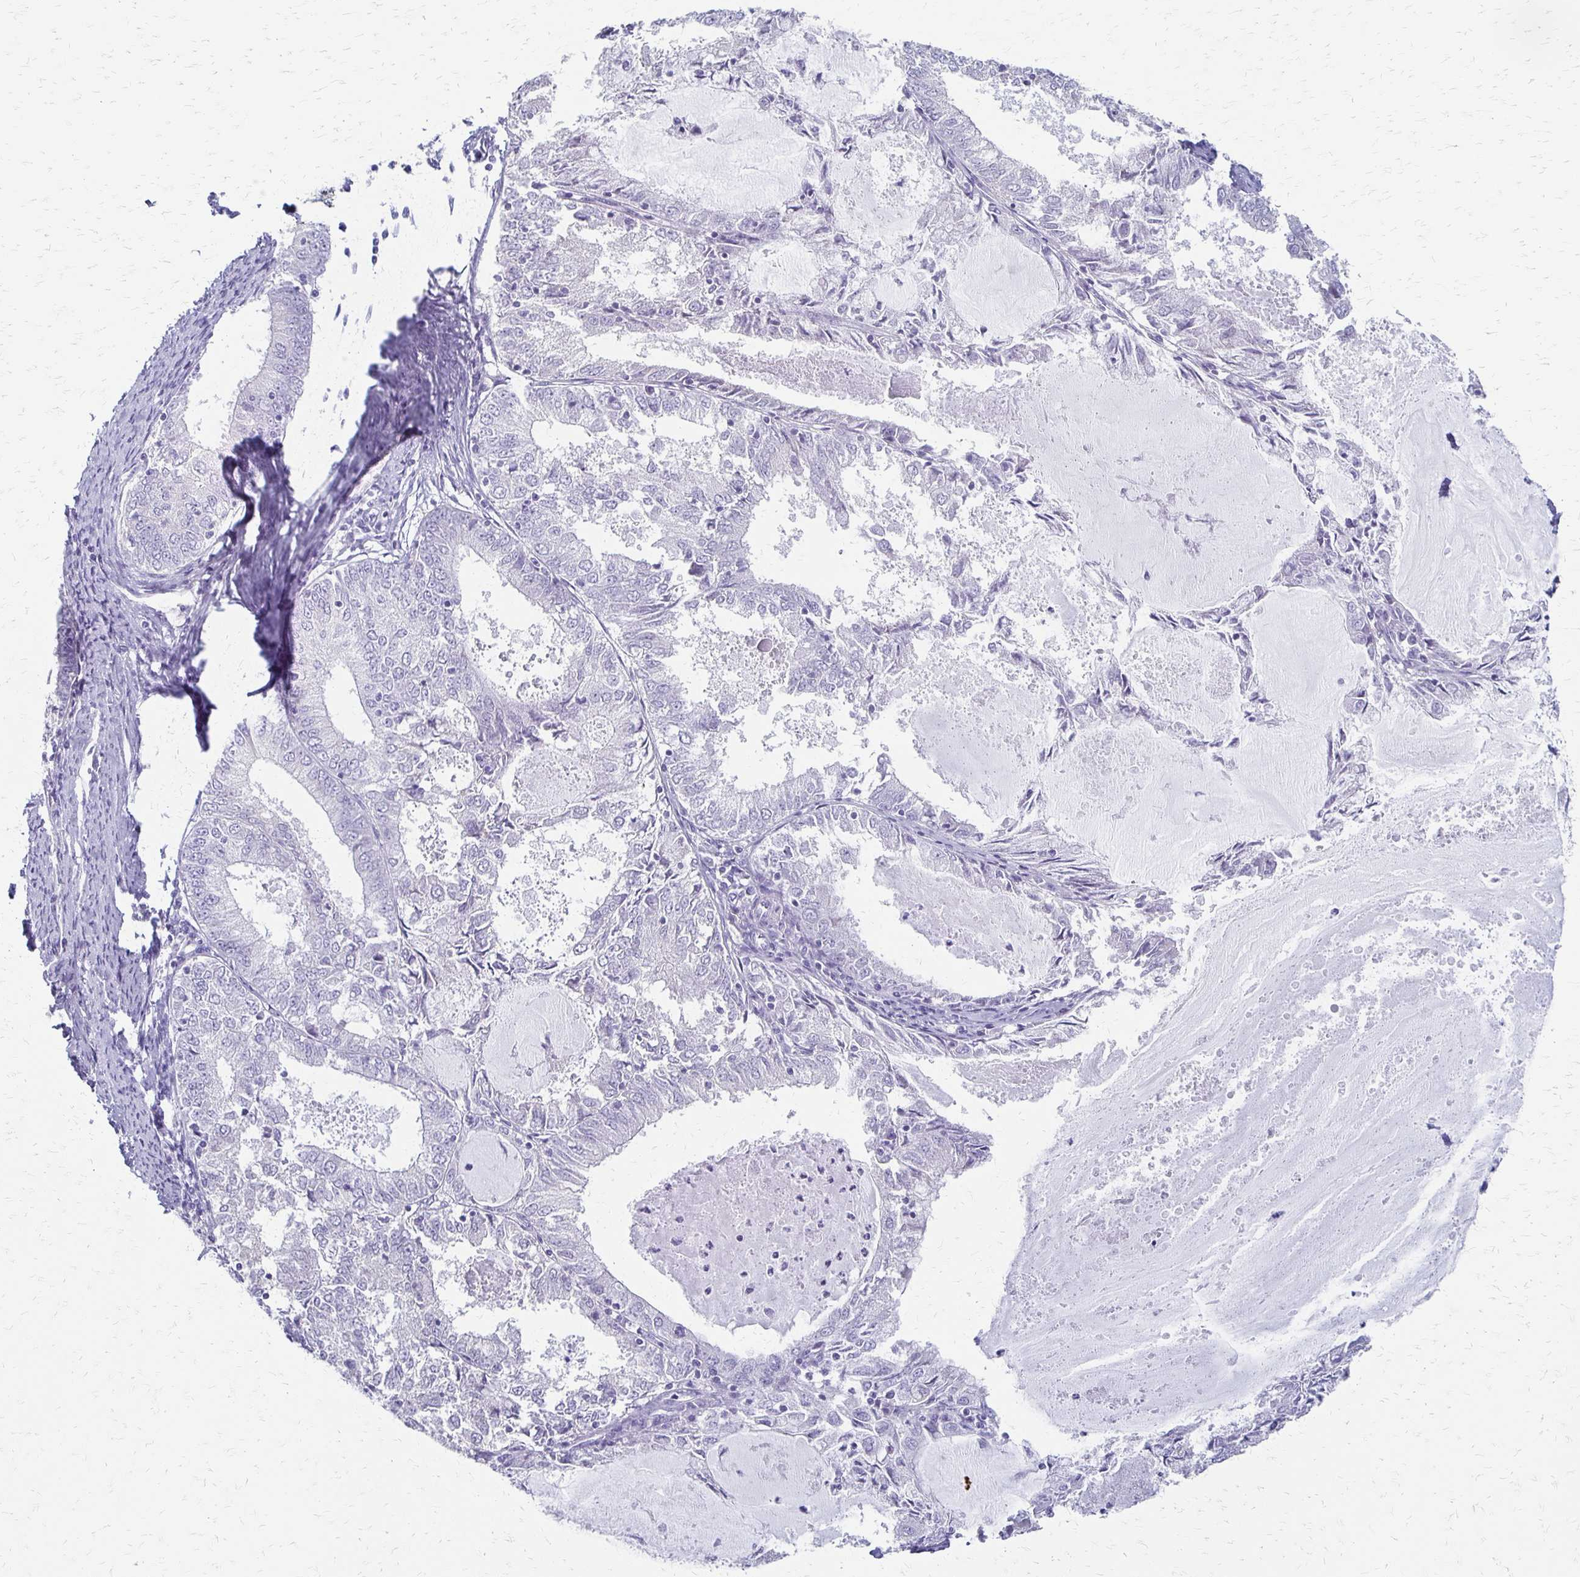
{"staining": {"intensity": "negative", "quantity": "none", "location": "none"}, "tissue": "endometrial cancer", "cell_type": "Tumor cells", "image_type": "cancer", "snomed": [{"axis": "morphology", "description": "Adenocarcinoma, NOS"}, {"axis": "topography", "description": "Endometrium"}], "caption": "Human endometrial adenocarcinoma stained for a protein using immunohistochemistry exhibits no positivity in tumor cells.", "gene": "IVL", "patient": {"sex": "female", "age": 57}}